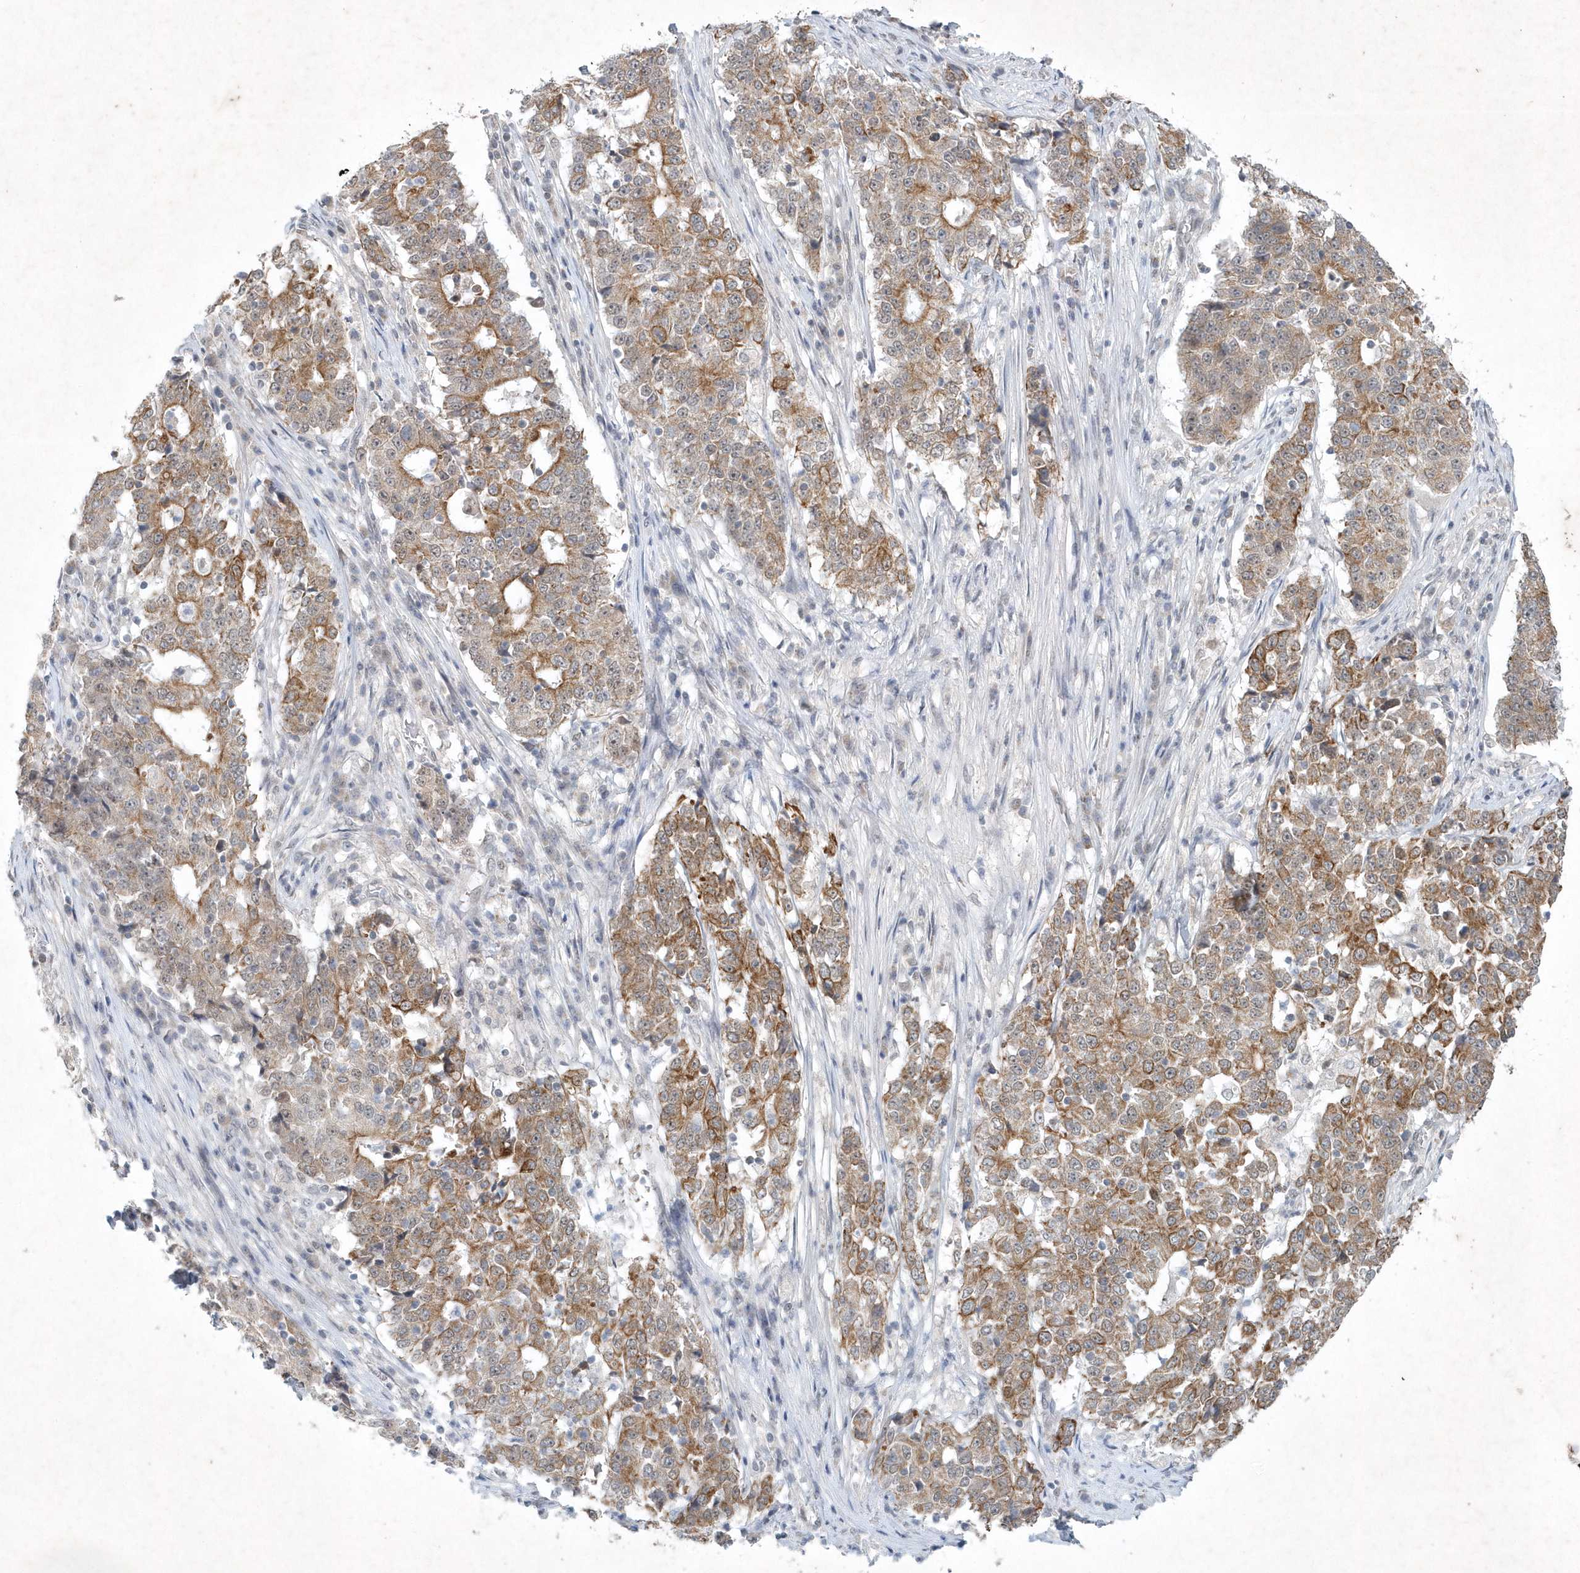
{"staining": {"intensity": "moderate", "quantity": ">75%", "location": "cytoplasmic/membranous"}, "tissue": "stomach cancer", "cell_type": "Tumor cells", "image_type": "cancer", "snomed": [{"axis": "morphology", "description": "Adenocarcinoma, NOS"}, {"axis": "topography", "description": "Stomach"}], "caption": "Immunohistochemical staining of human stomach cancer (adenocarcinoma) exhibits moderate cytoplasmic/membranous protein expression in approximately >75% of tumor cells.", "gene": "ZBTB9", "patient": {"sex": "male", "age": 59}}